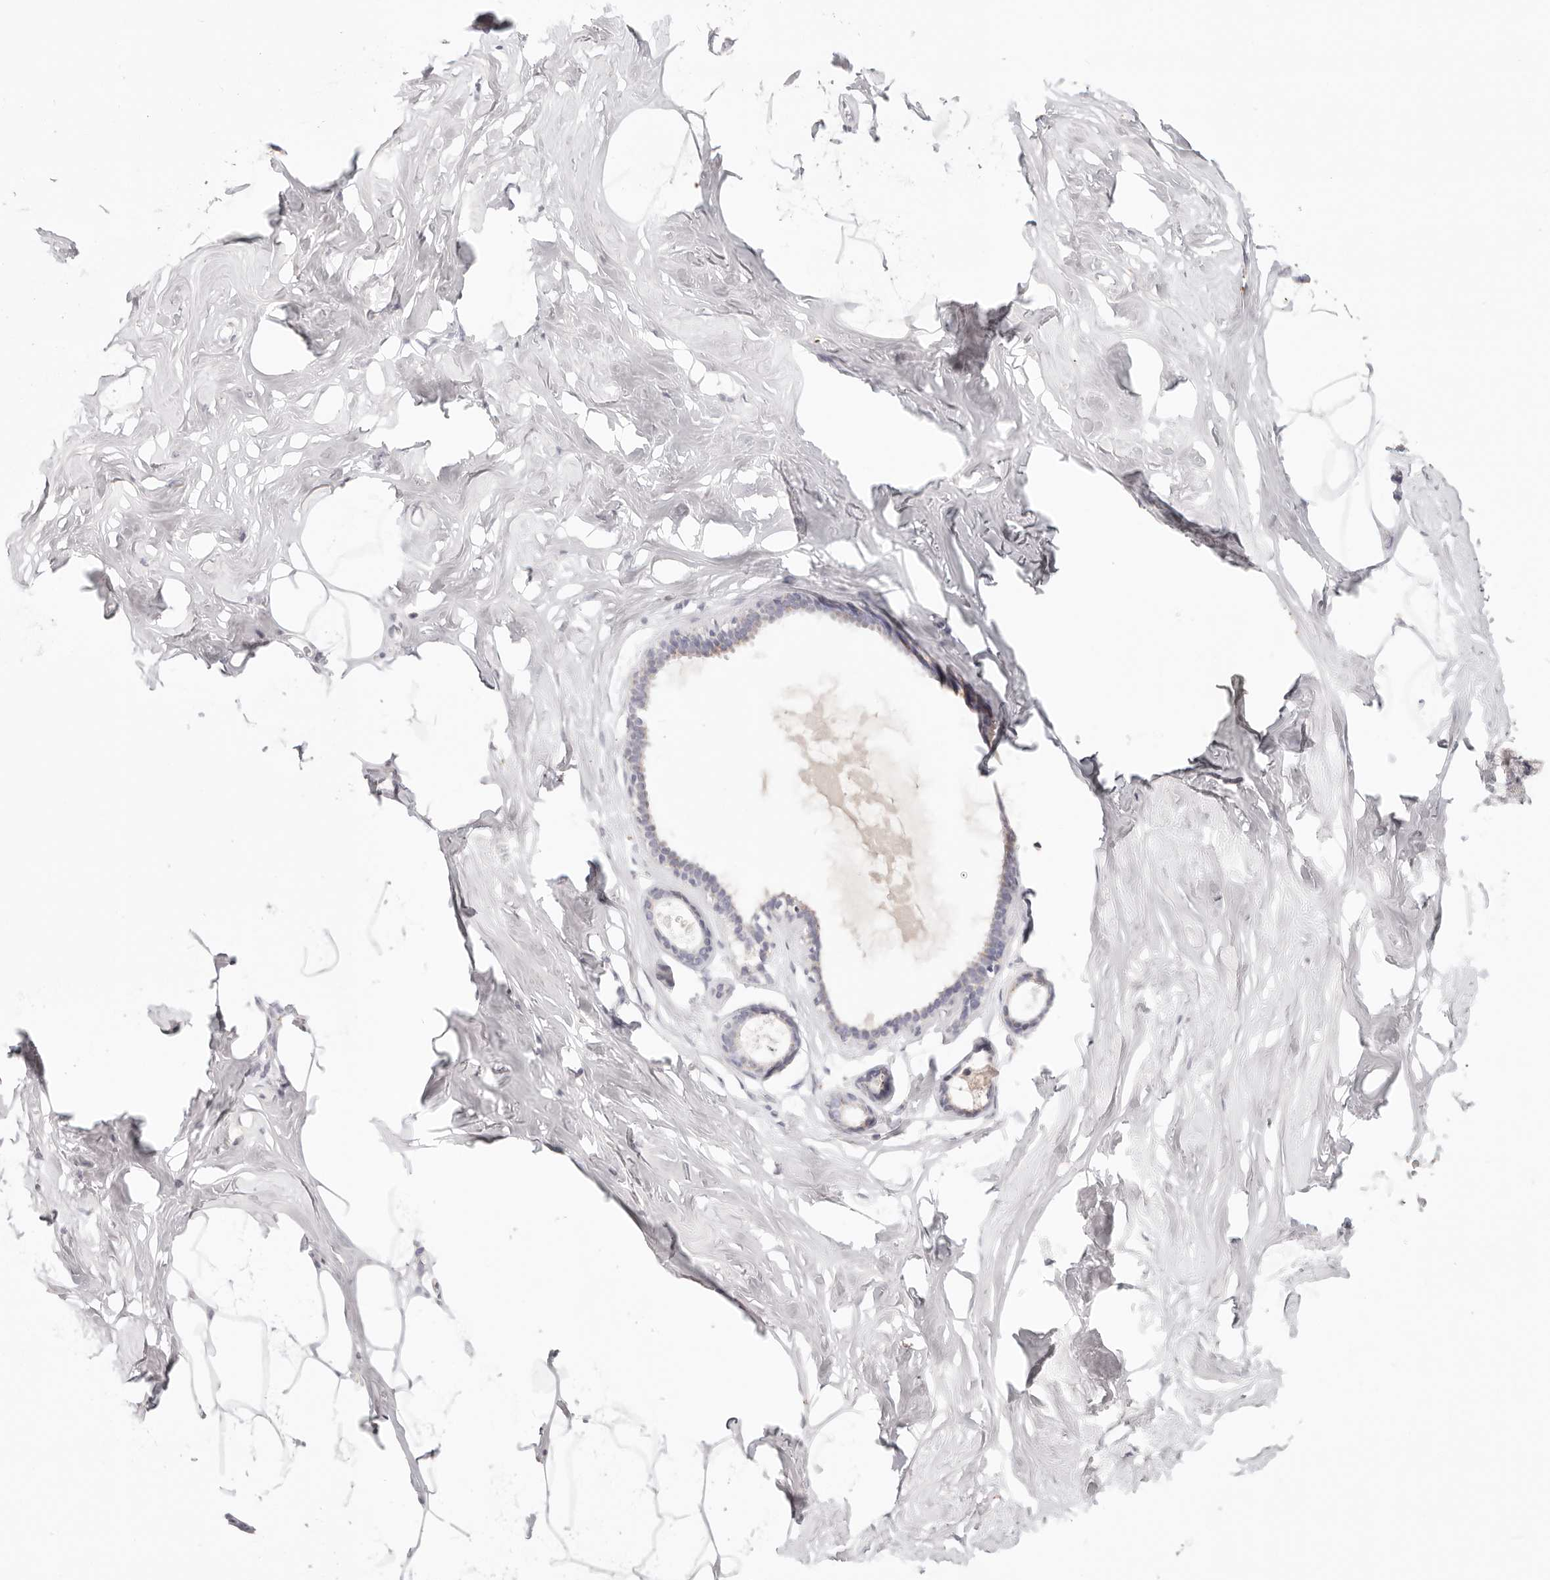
{"staining": {"intensity": "negative", "quantity": "none", "location": "none"}, "tissue": "adipose tissue", "cell_type": "Adipocytes", "image_type": "normal", "snomed": [{"axis": "morphology", "description": "Normal tissue, NOS"}, {"axis": "morphology", "description": "Fibrosis, NOS"}, {"axis": "topography", "description": "Breast"}, {"axis": "topography", "description": "Adipose tissue"}], "caption": "There is no significant expression in adipocytes of adipose tissue.", "gene": "STKLD1", "patient": {"sex": "female", "age": 39}}